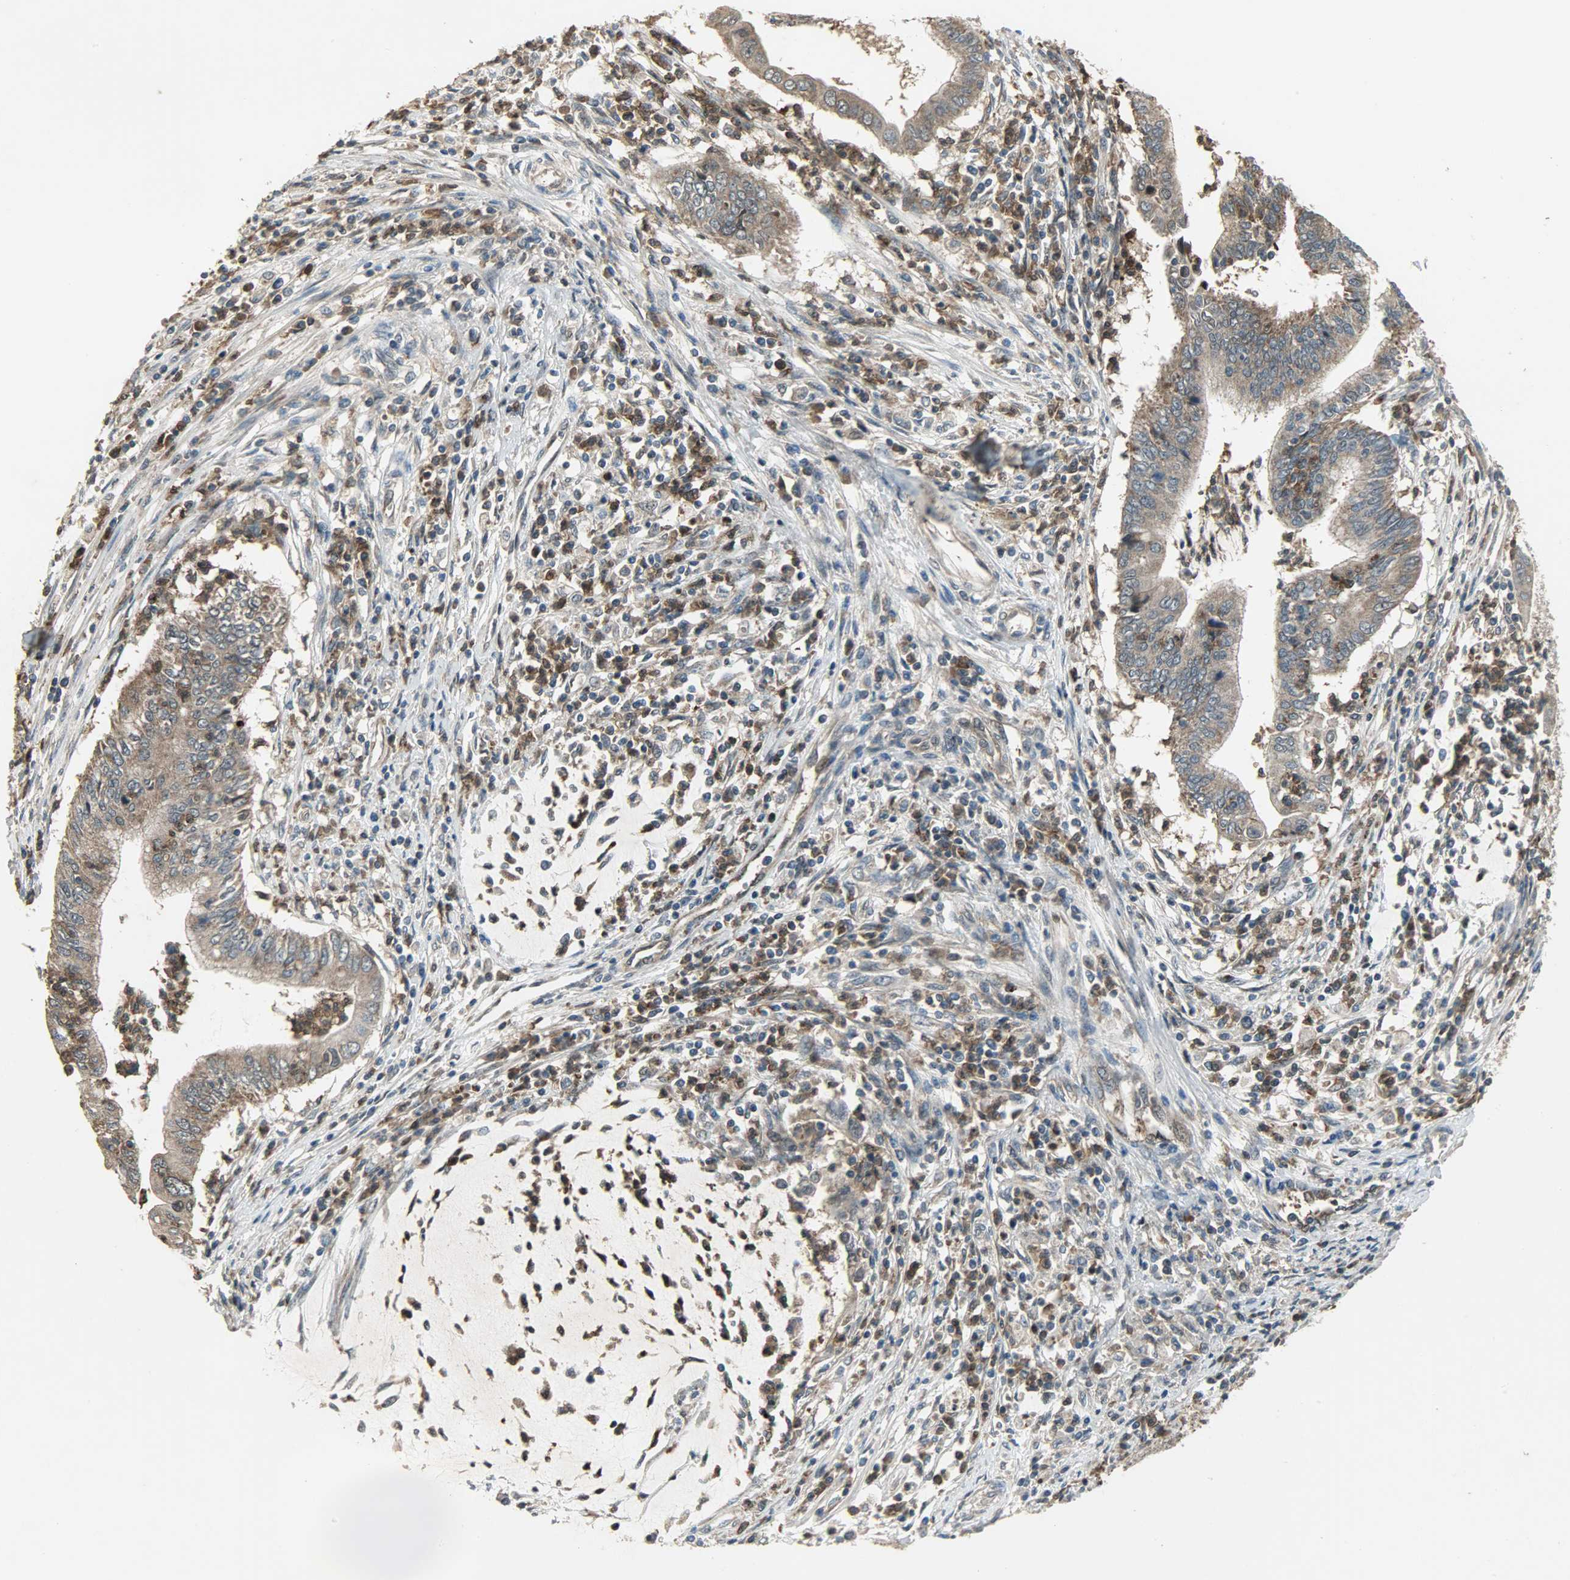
{"staining": {"intensity": "strong", "quantity": ">75%", "location": "cytoplasmic/membranous"}, "tissue": "cervical cancer", "cell_type": "Tumor cells", "image_type": "cancer", "snomed": [{"axis": "morphology", "description": "Adenocarcinoma, NOS"}, {"axis": "topography", "description": "Cervix"}], "caption": "This photomicrograph shows immunohistochemistry (IHC) staining of cervical adenocarcinoma, with high strong cytoplasmic/membranous staining in about >75% of tumor cells.", "gene": "AMT", "patient": {"sex": "female", "age": 36}}